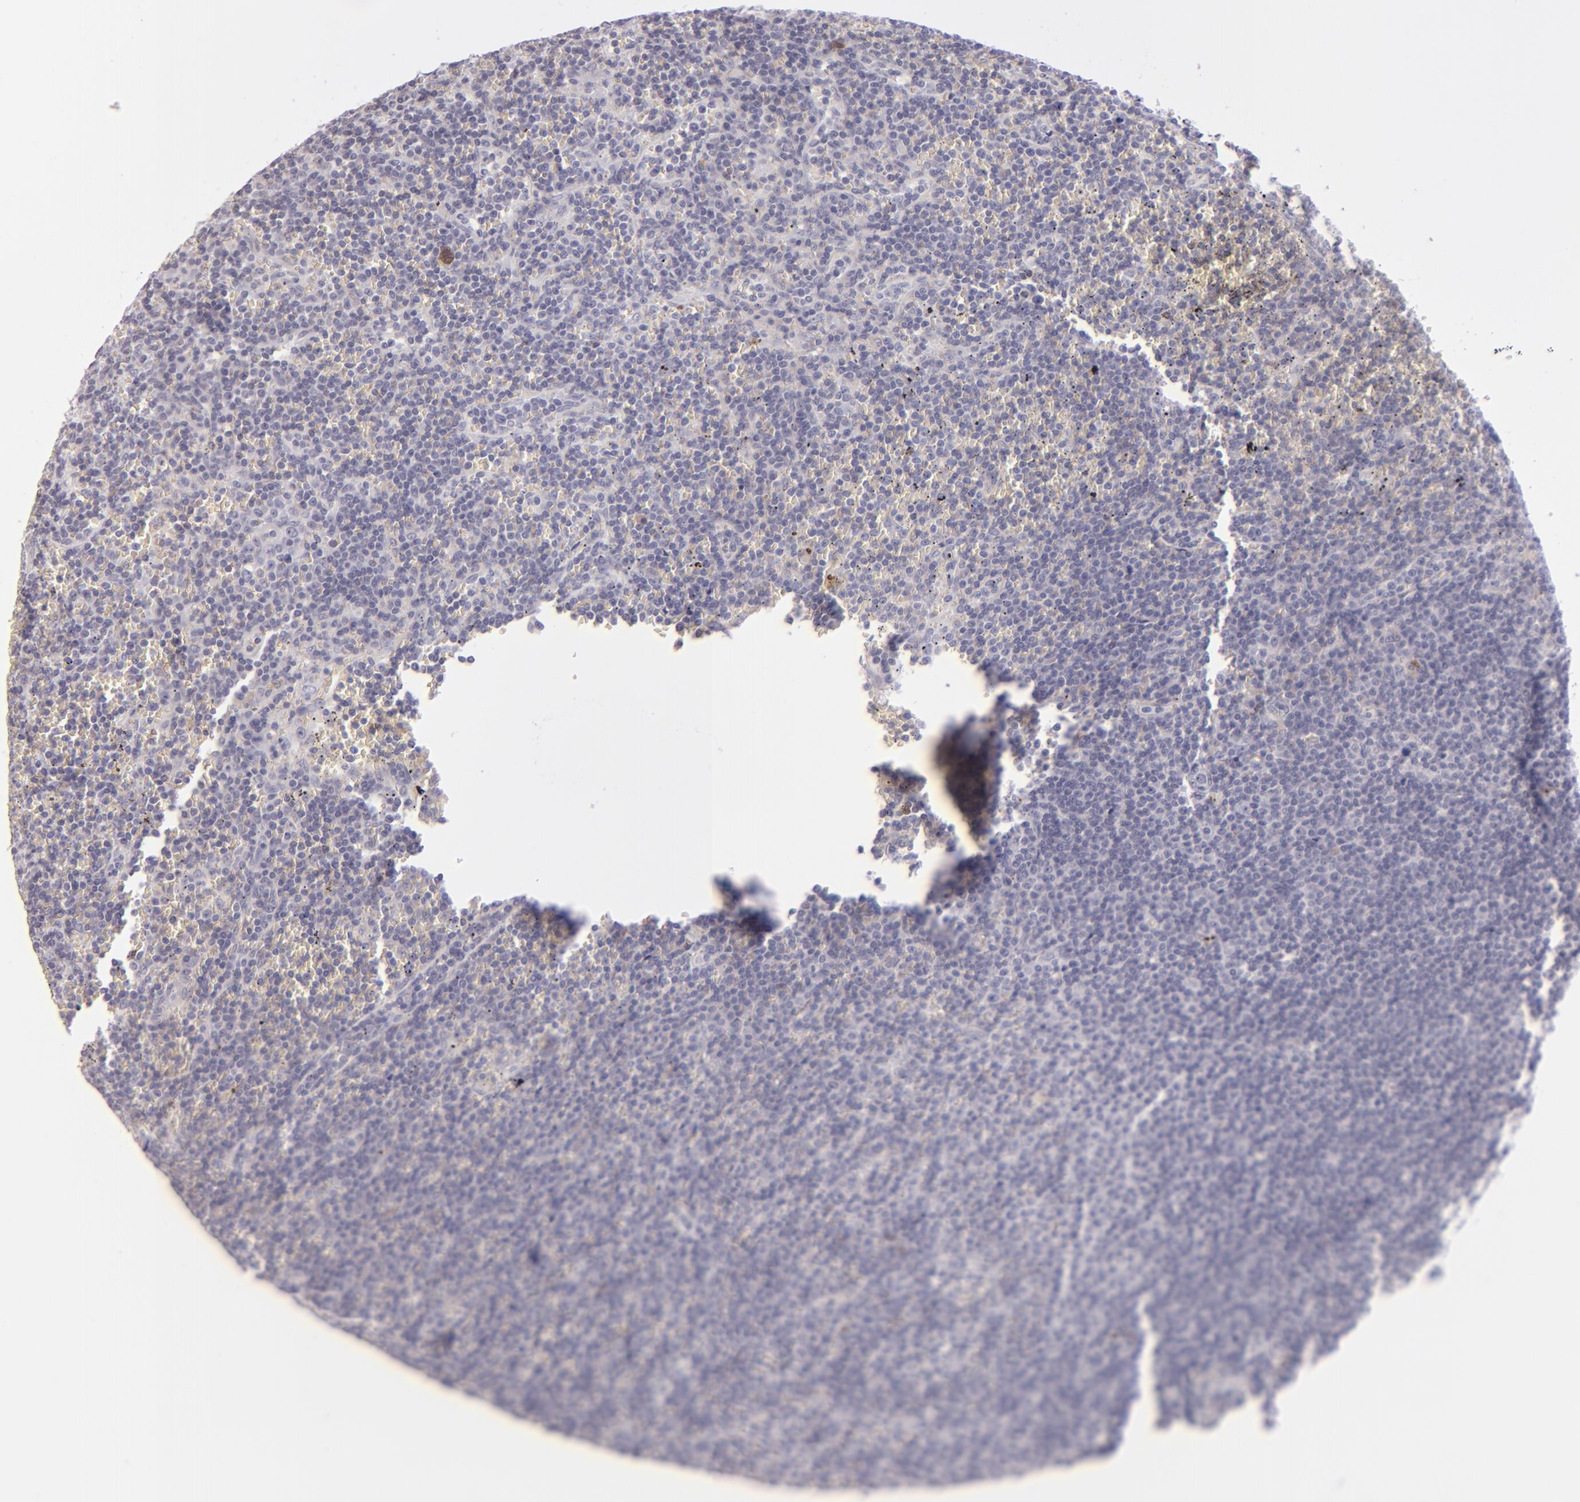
{"staining": {"intensity": "negative", "quantity": "none", "location": "none"}, "tissue": "lymphoma", "cell_type": "Tumor cells", "image_type": "cancer", "snomed": [{"axis": "morphology", "description": "Malignant lymphoma, non-Hodgkin's type, Low grade"}, {"axis": "topography", "description": "Spleen"}], "caption": "Tumor cells are negative for protein expression in human malignant lymphoma, non-Hodgkin's type (low-grade). (DAB IHC, high magnification).", "gene": "F13A1", "patient": {"sex": "male", "age": 80}}